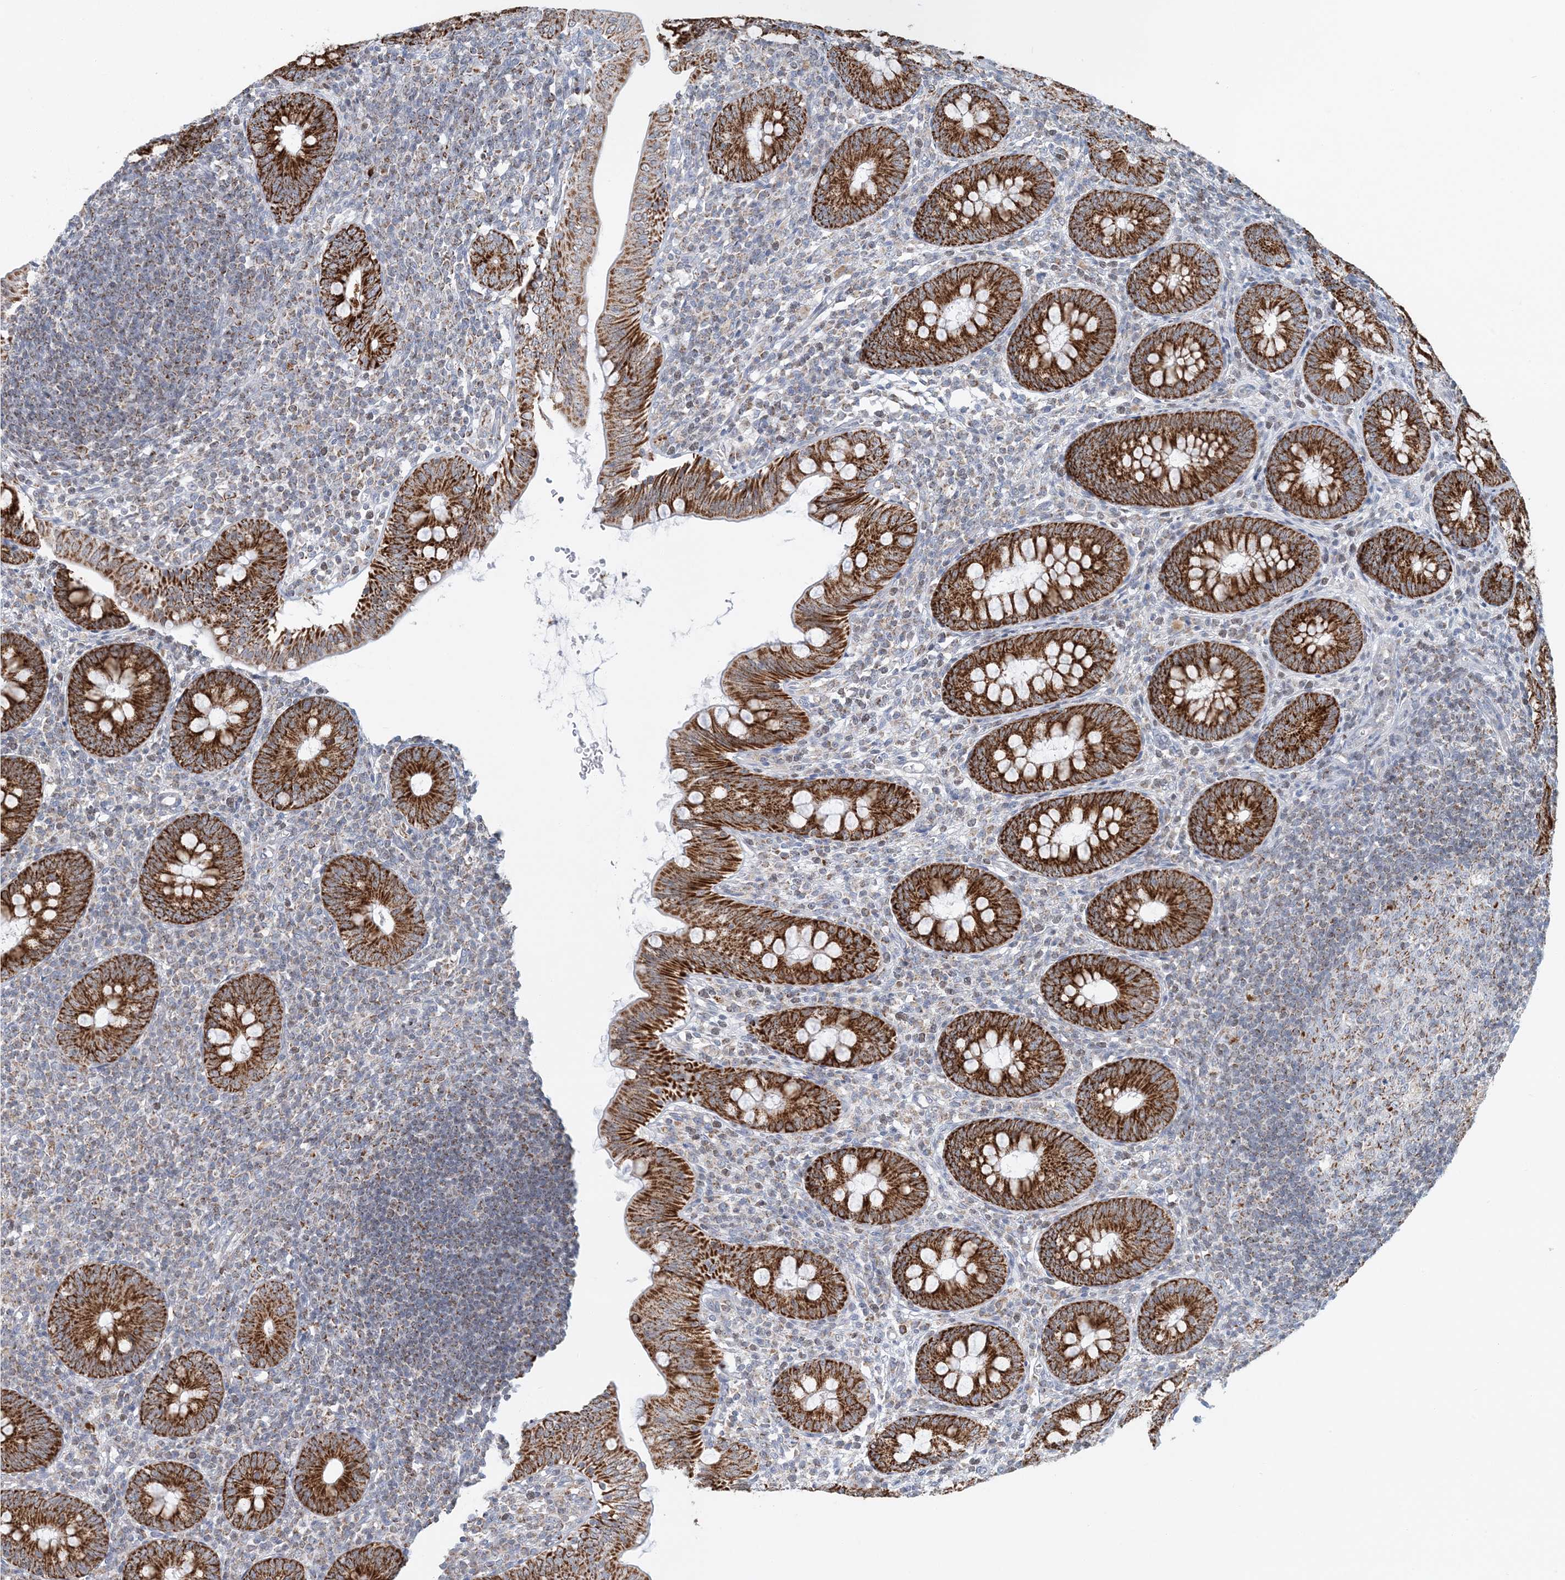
{"staining": {"intensity": "strong", "quantity": ">75%", "location": "cytoplasmic/membranous"}, "tissue": "appendix", "cell_type": "Glandular cells", "image_type": "normal", "snomed": [{"axis": "morphology", "description": "Normal tissue, NOS"}, {"axis": "topography", "description": "Appendix"}], "caption": "Immunohistochemistry of unremarkable appendix displays high levels of strong cytoplasmic/membranous positivity in about >75% of glandular cells.", "gene": "BDH1", "patient": {"sex": "male", "age": 14}}